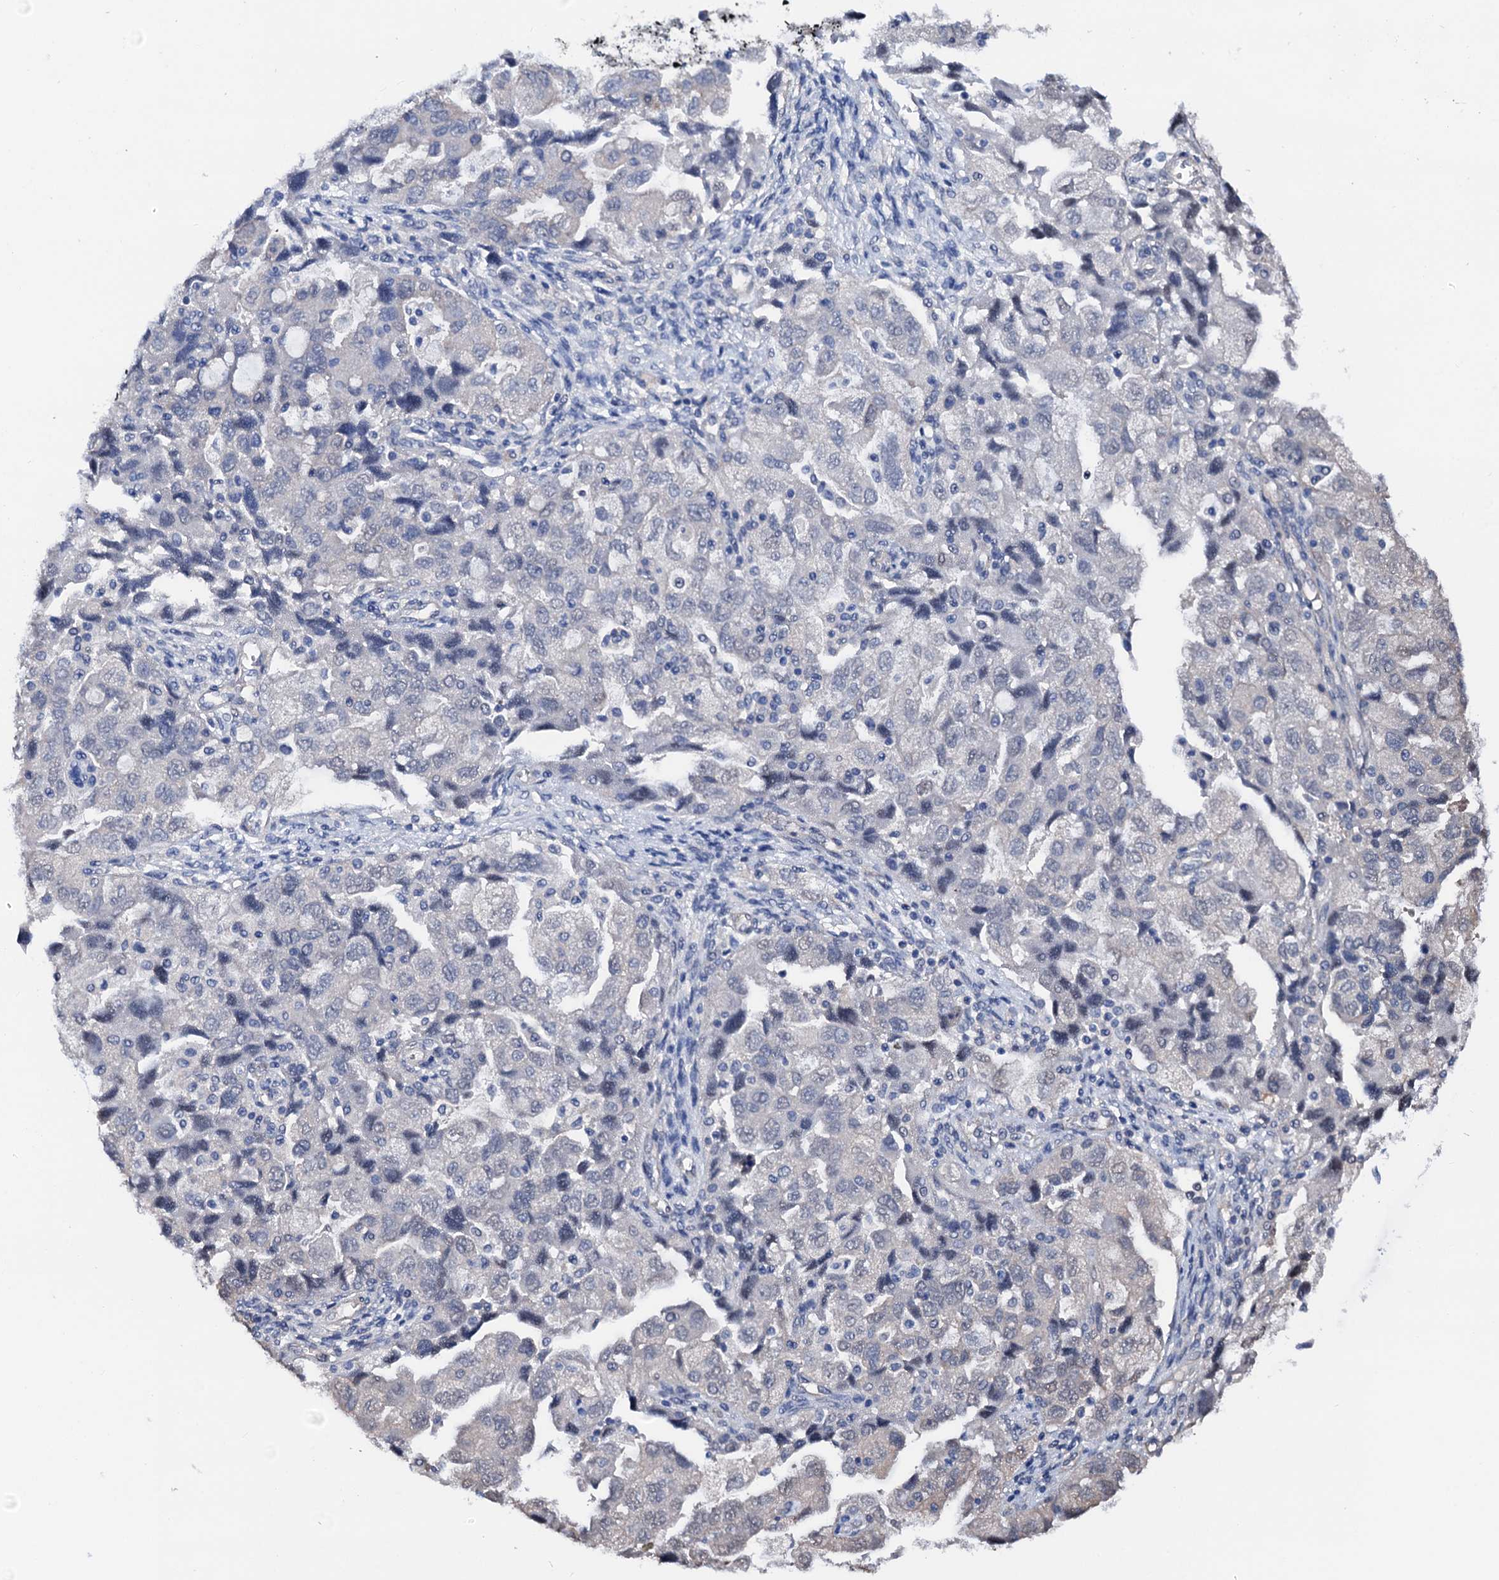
{"staining": {"intensity": "negative", "quantity": "none", "location": "none"}, "tissue": "ovarian cancer", "cell_type": "Tumor cells", "image_type": "cancer", "snomed": [{"axis": "morphology", "description": "Carcinoma, NOS"}, {"axis": "morphology", "description": "Cystadenocarcinoma, serous, NOS"}, {"axis": "topography", "description": "Ovary"}], "caption": "This is an immunohistochemistry (IHC) photomicrograph of ovarian carcinoma. There is no expression in tumor cells.", "gene": "CSN2", "patient": {"sex": "female", "age": 69}}